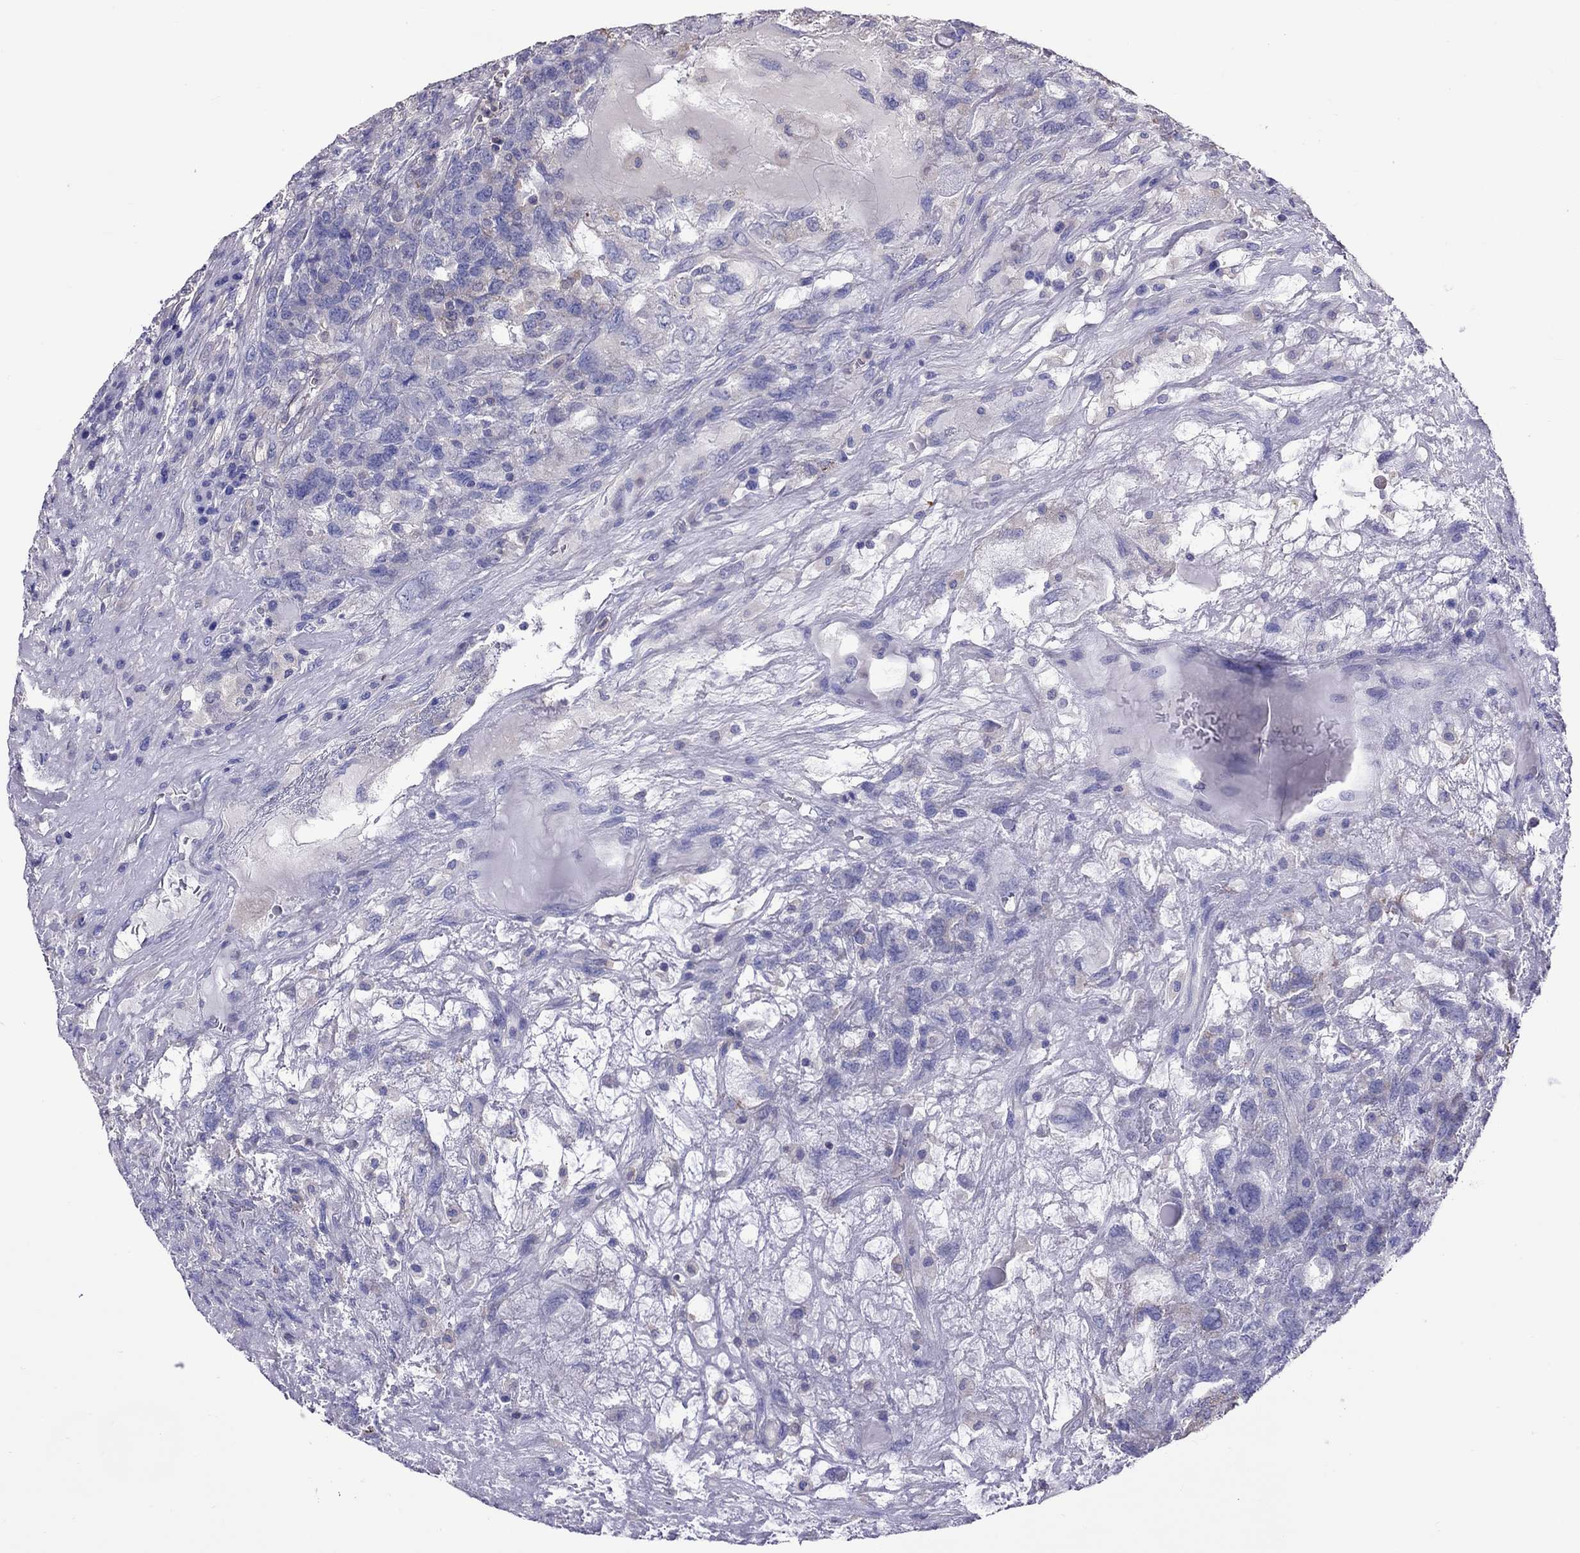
{"staining": {"intensity": "negative", "quantity": "none", "location": "none"}, "tissue": "testis cancer", "cell_type": "Tumor cells", "image_type": "cancer", "snomed": [{"axis": "morphology", "description": "Seminoma, NOS"}, {"axis": "topography", "description": "Testis"}], "caption": "DAB (3,3'-diaminobenzidine) immunohistochemical staining of human testis cancer exhibits no significant staining in tumor cells.", "gene": "TEX22", "patient": {"sex": "male", "age": 52}}